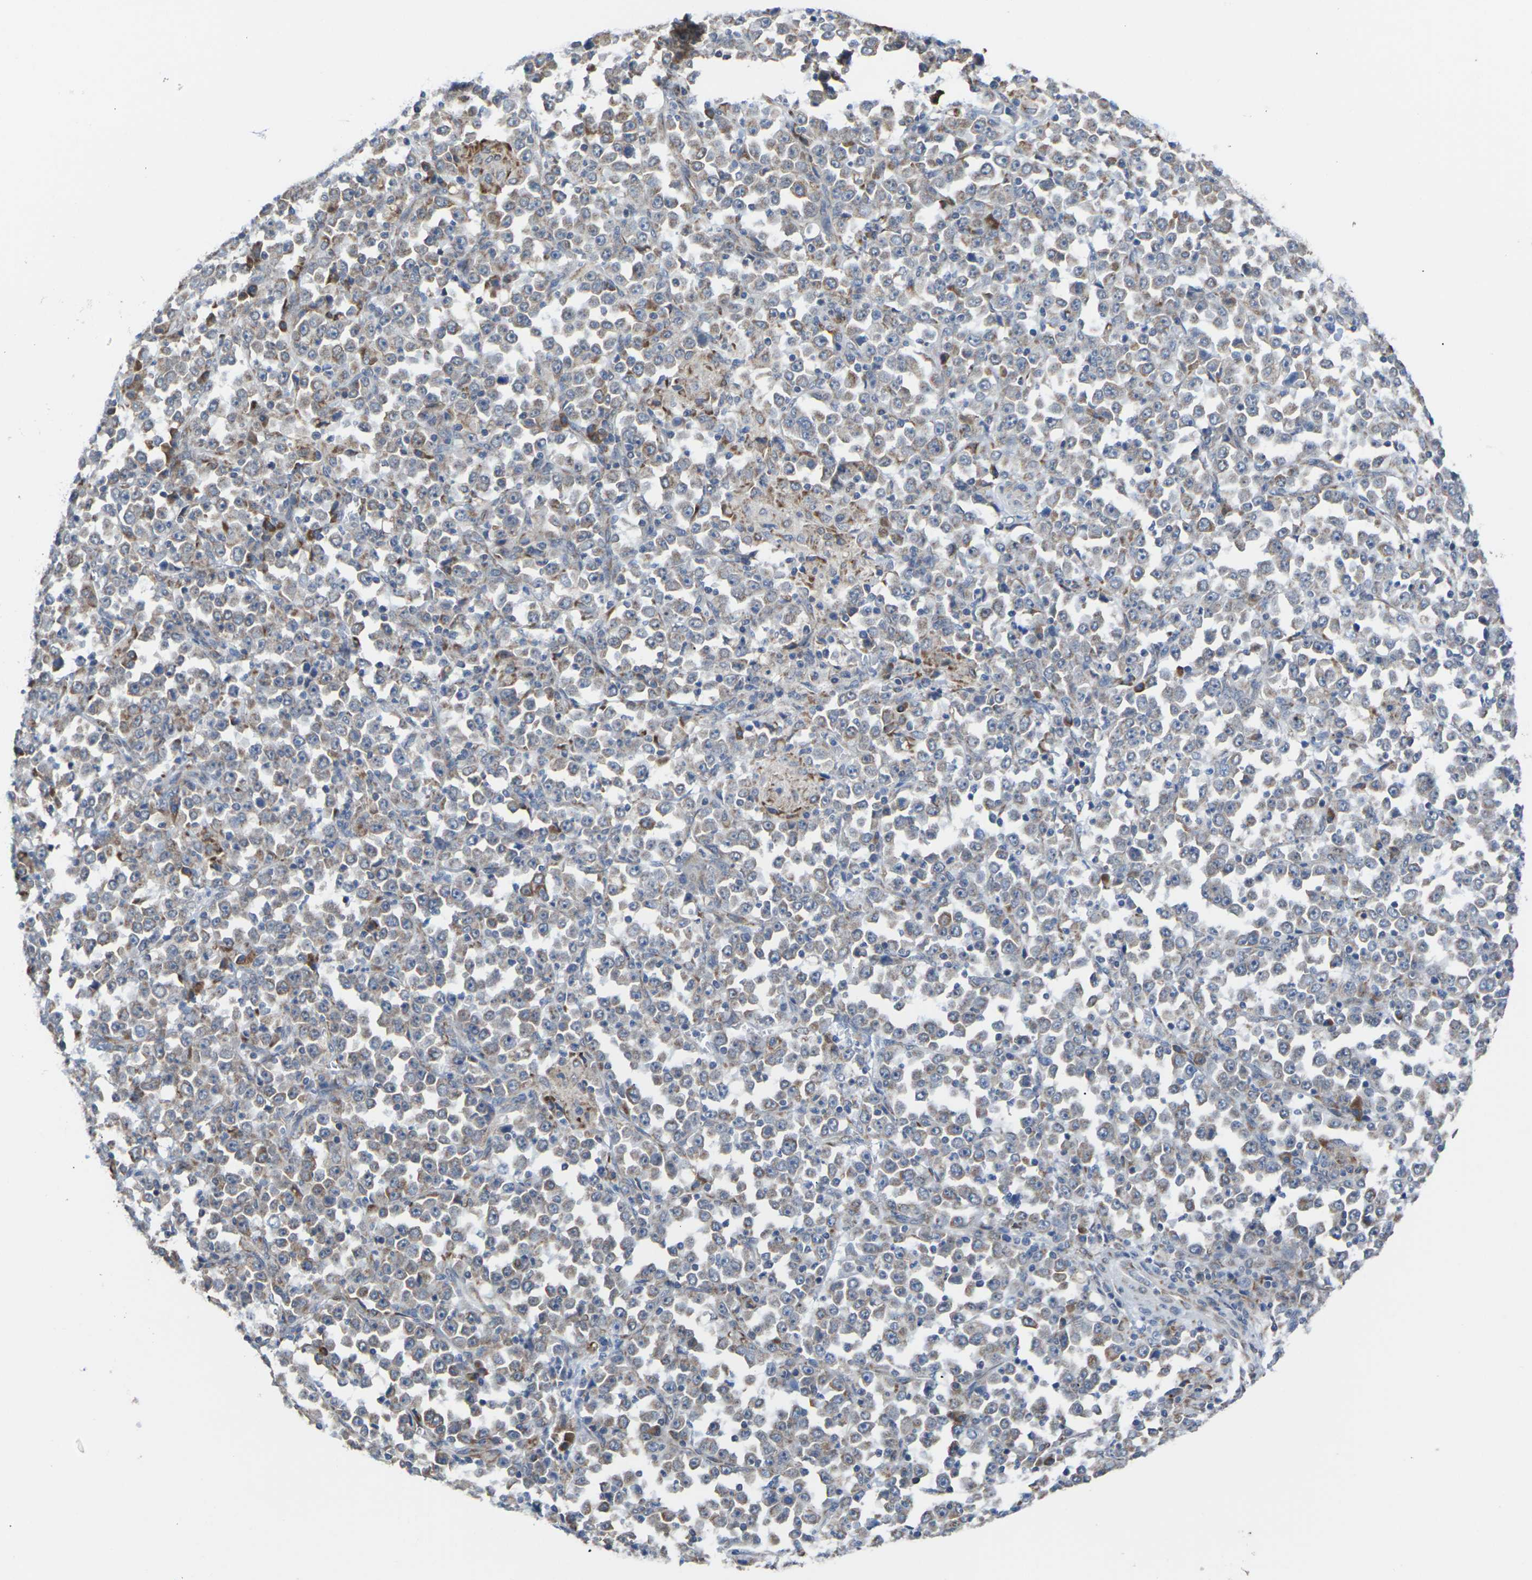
{"staining": {"intensity": "moderate", "quantity": "<25%", "location": "cytoplasmic/membranous"}, "tissue": "stomach cancer", "cell_type": "Tumor cells", "image_type": "cancer", "snomed": [{"axis": "morphology", "description": "Normal tissue, NOS"}, {"axis": "morphology", "description": "Adenocarcinoma, NOS"}, {"axis": "topography", "description": "Stomach, upper"}, {"axis": "topography", "description": "Stomach"}], "caption": "Stomach cancer (adenocarcinoma) stained for a protein displays moderate cytoplasmic/membranous positivity in tumor cells.", "gene": "PDZK1IP1", "patient": {"sex": "male", "age": 59}}